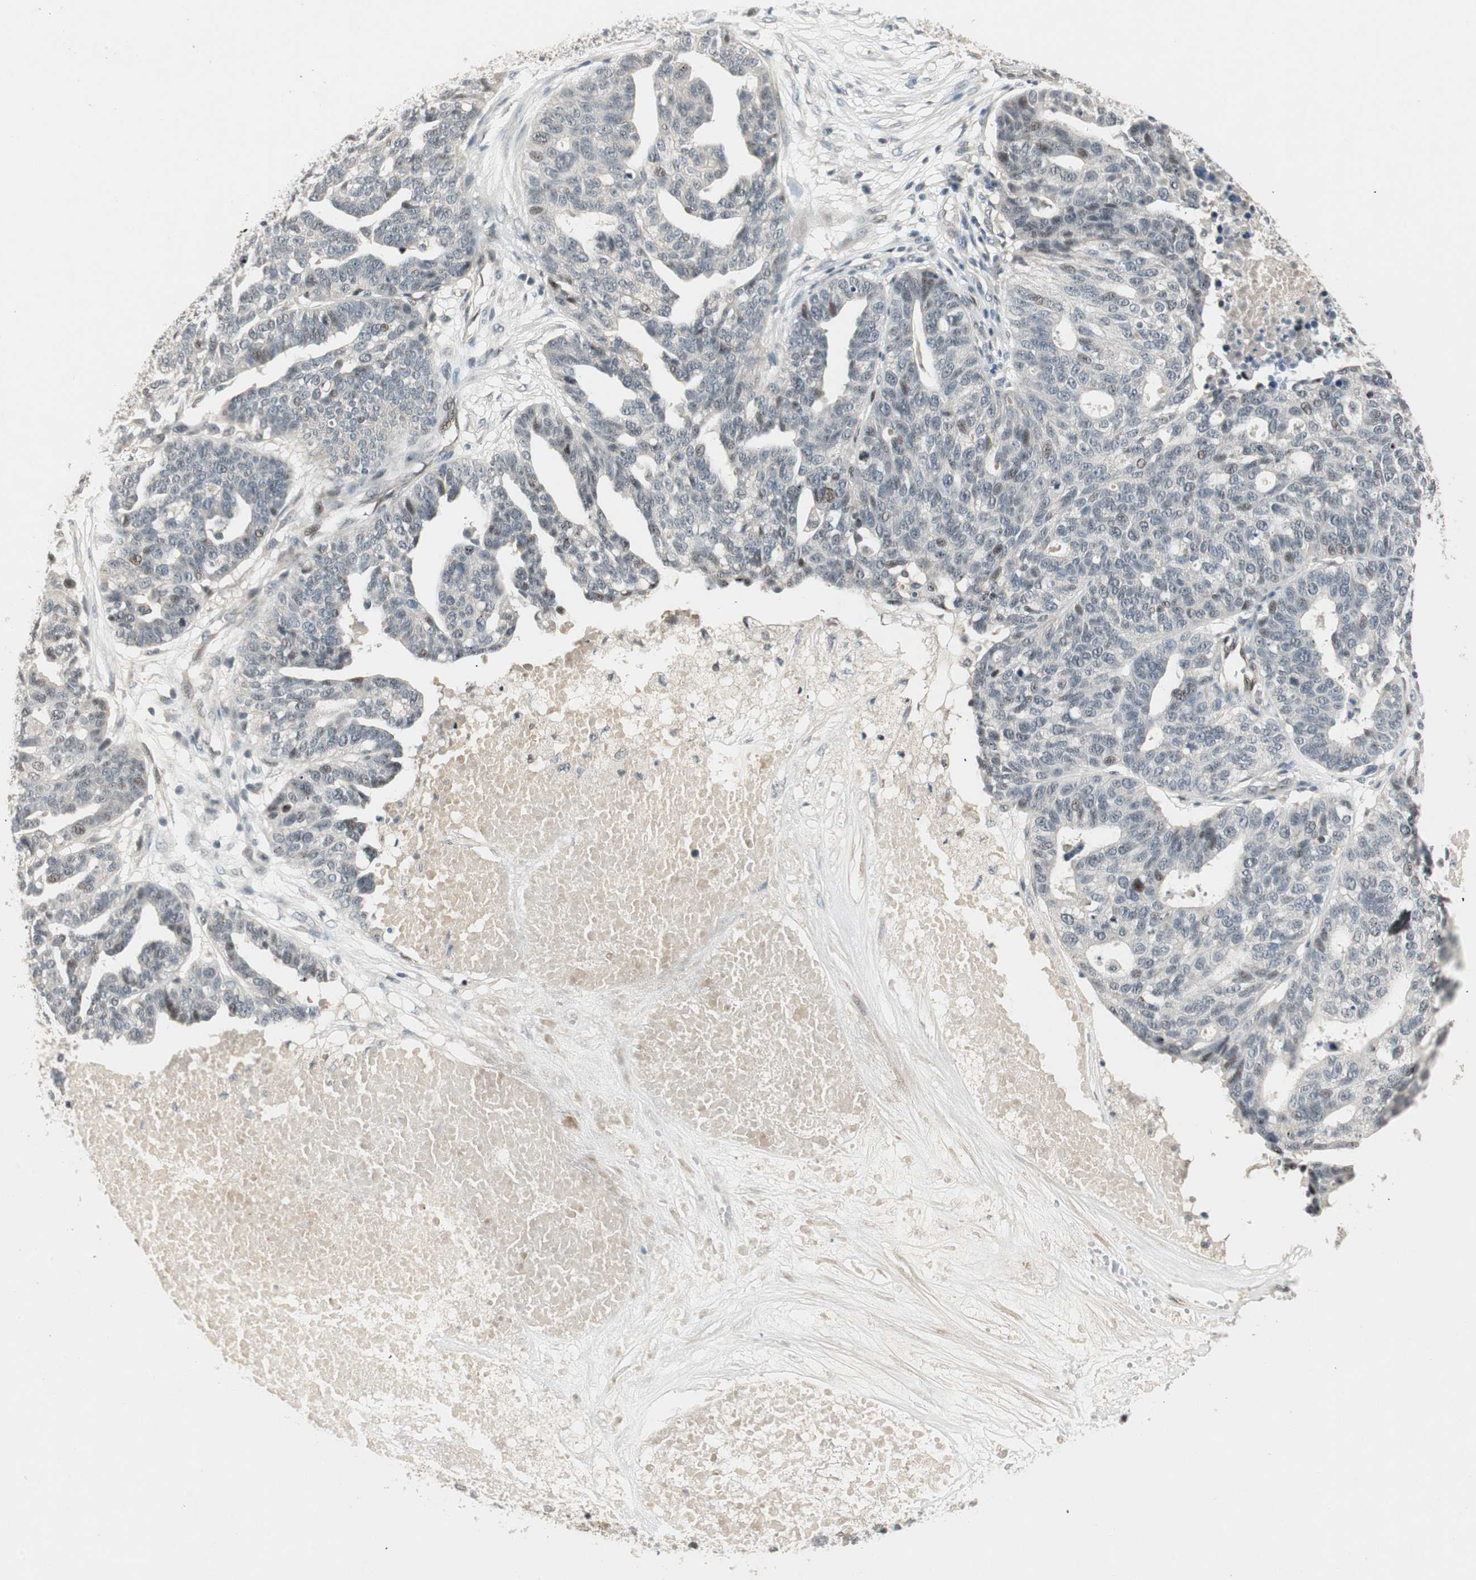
{"staining": {"intensity": "weak", "quantity": "<25%", "location": "nuclear"}, "tissue": "ovarian cancer", "cell_type": "Tumor cells", "image_type": "cancer", "snomed": [{"axis": "morphology", "description": "Cystadenocarcinoma, serous, NOS"}, {"axis": "topography", "description": "Ovary"}], "caption": "IHC histopathology image of neoplastic tissue: serous cystadenocarcinoma (ovarian) stained with DAB (3,3'-diaminobenzidine) shows no significant protein staining in tumor cells.", "gene": "ACSL5", "patient": {"sex": "female", "age": 59}}